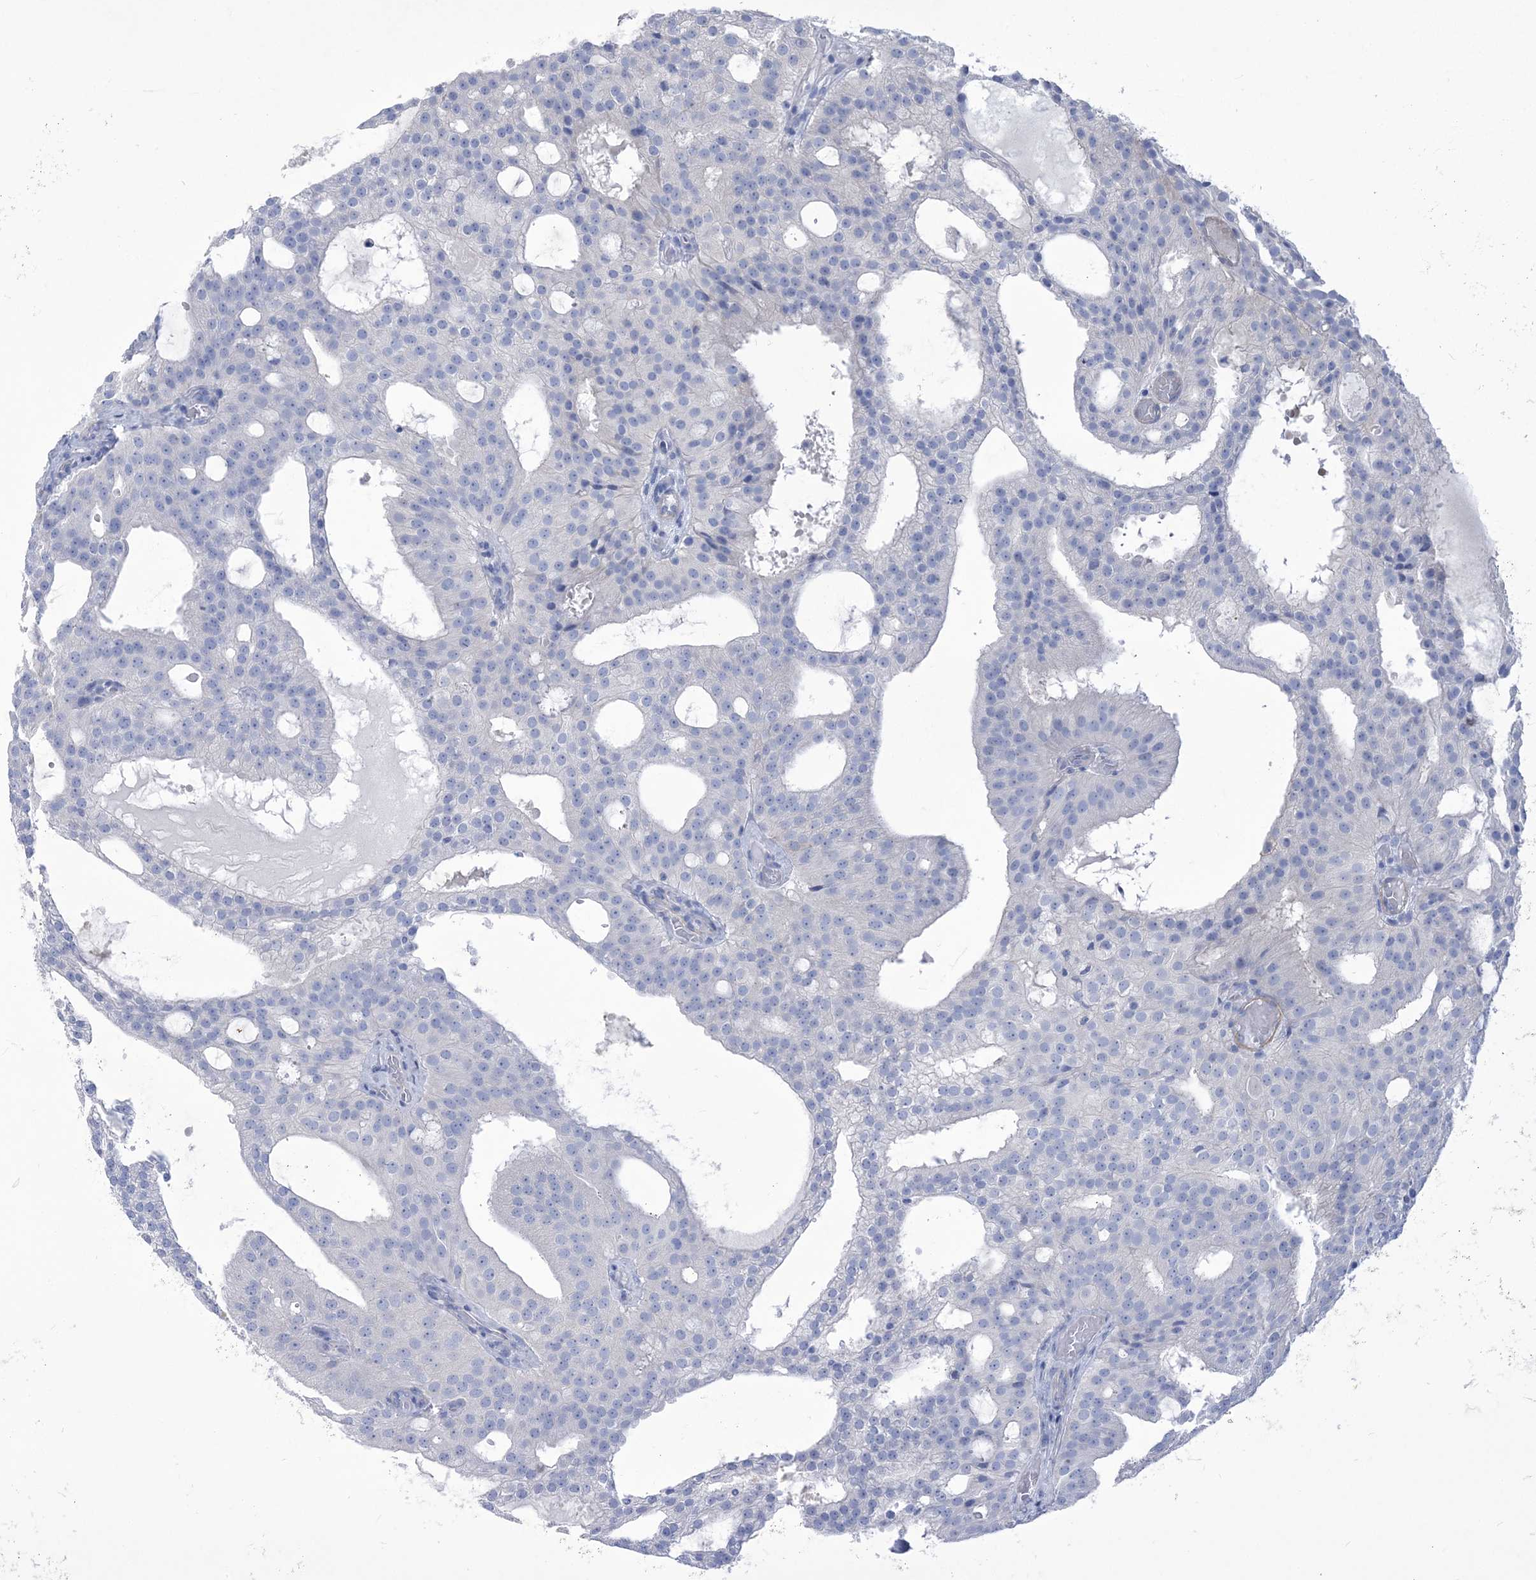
{"staining": {"intensity": "negative", "quantity": "none", "location": "none"}, "tissue": "prostate cancer", "cell_type": "Tumor cells", "image_type": "cancer", "snomed": [{"axis": "morphology", "description": "Adenocarcinoma, Medium grade"}, {"axis": "topography", "description": "Prostate"}], "caption": "Prostate medium-grade adenocarcinoma was stained to show a protein in brown. There is no significant expression in tumor cells. (DAB (3,3'-diaminobenzidine) immunohistochemistry with hematoxylin counter stain).", "gene": "WDR74", "patient": {"sex": "male", "age": 88}}